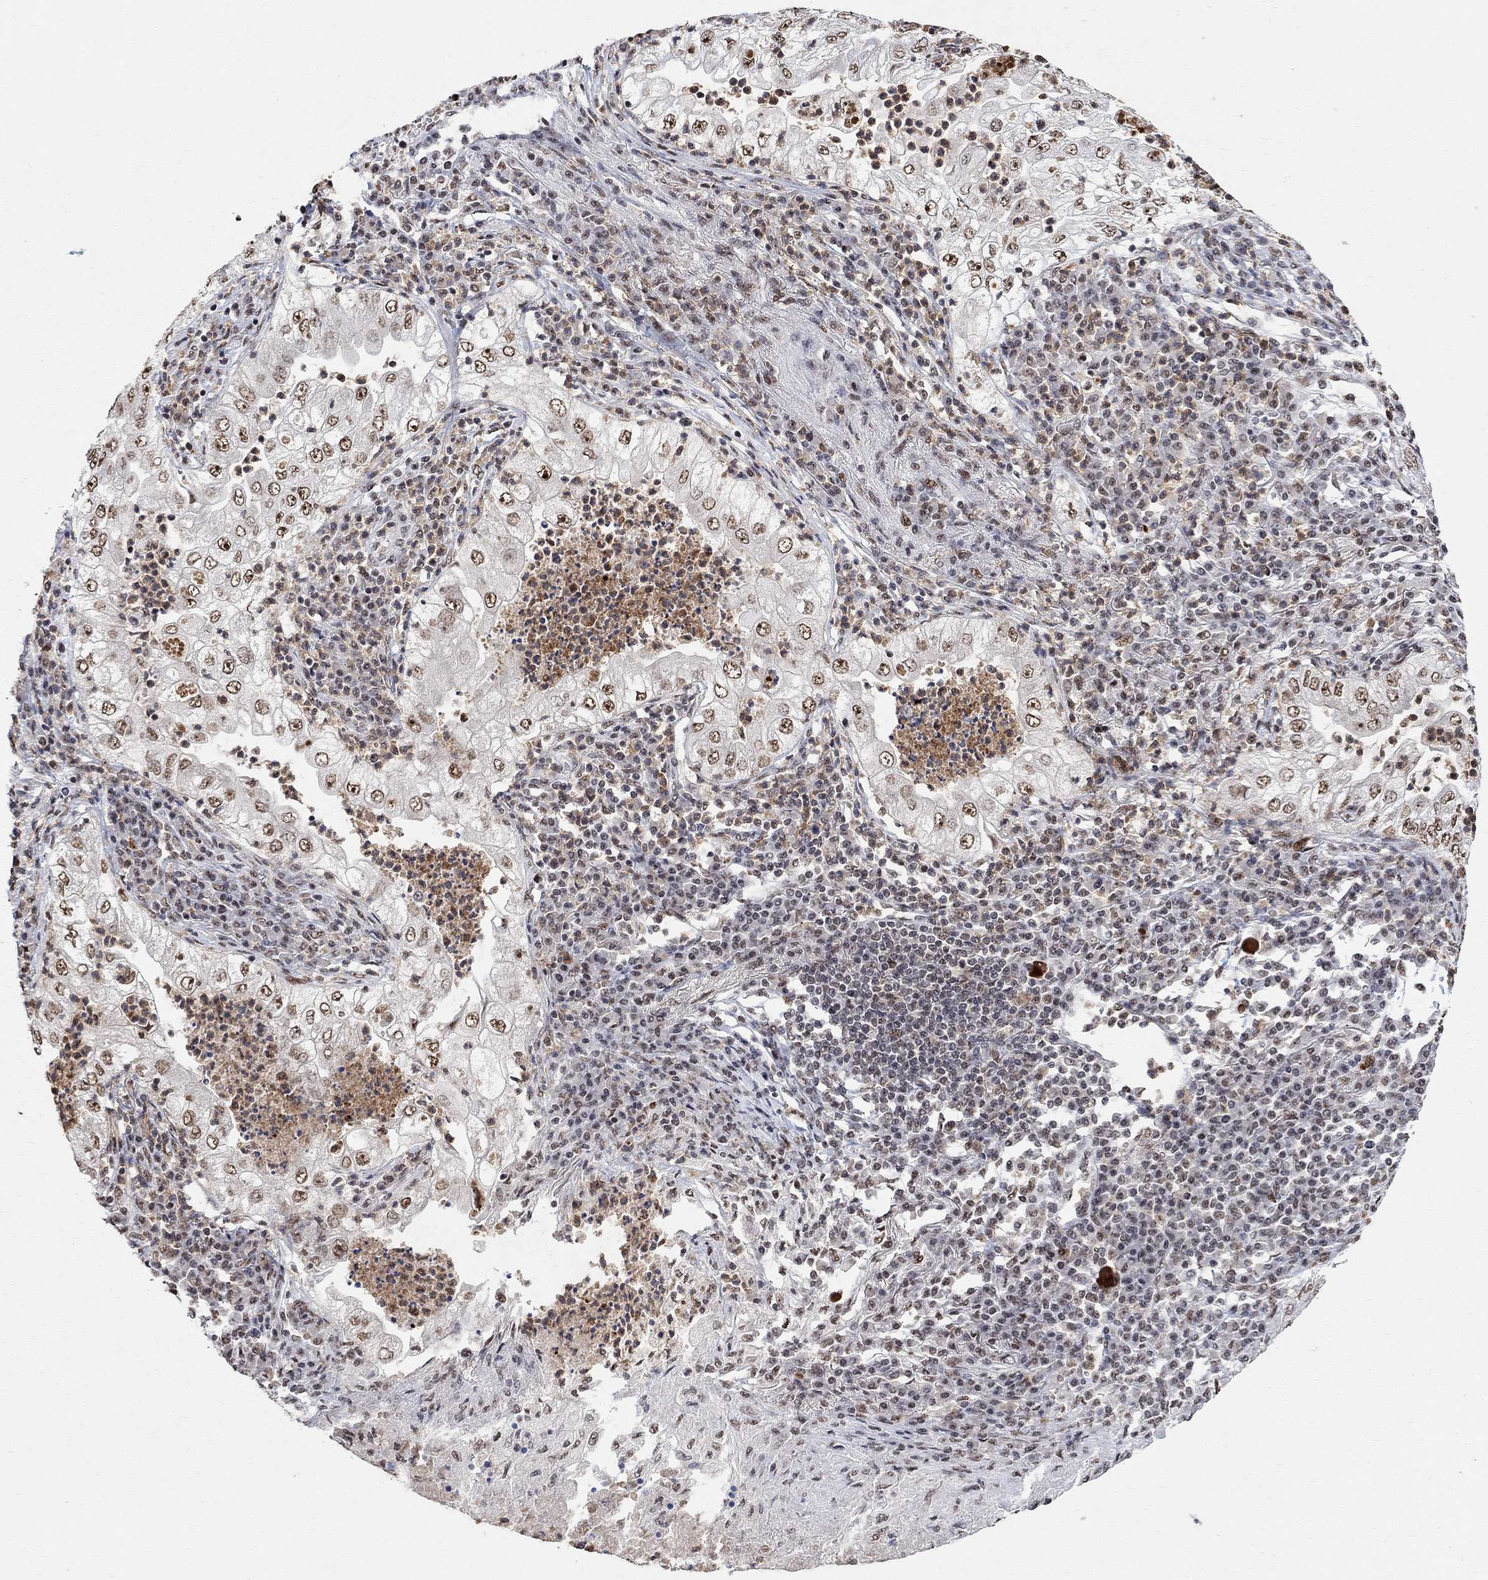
{"staining": {"intensity": "strong", "quantity": ">75%", "location": "nuclear"}, "tissue": "lung cancer", "cell_type": "Tumor cells", "image_type": "cancer", "snomed": [{"axis": "morphology", "description": "Adenocarcinoma, NOS"}, {"axis": "topography", "description": "Lung"}], "caption": "Lung cancer stained for a protein displays strong nuclear positivity in tumor cells.", "gene": "E4F1", "patient": {"sex": "female", "age": 73}}